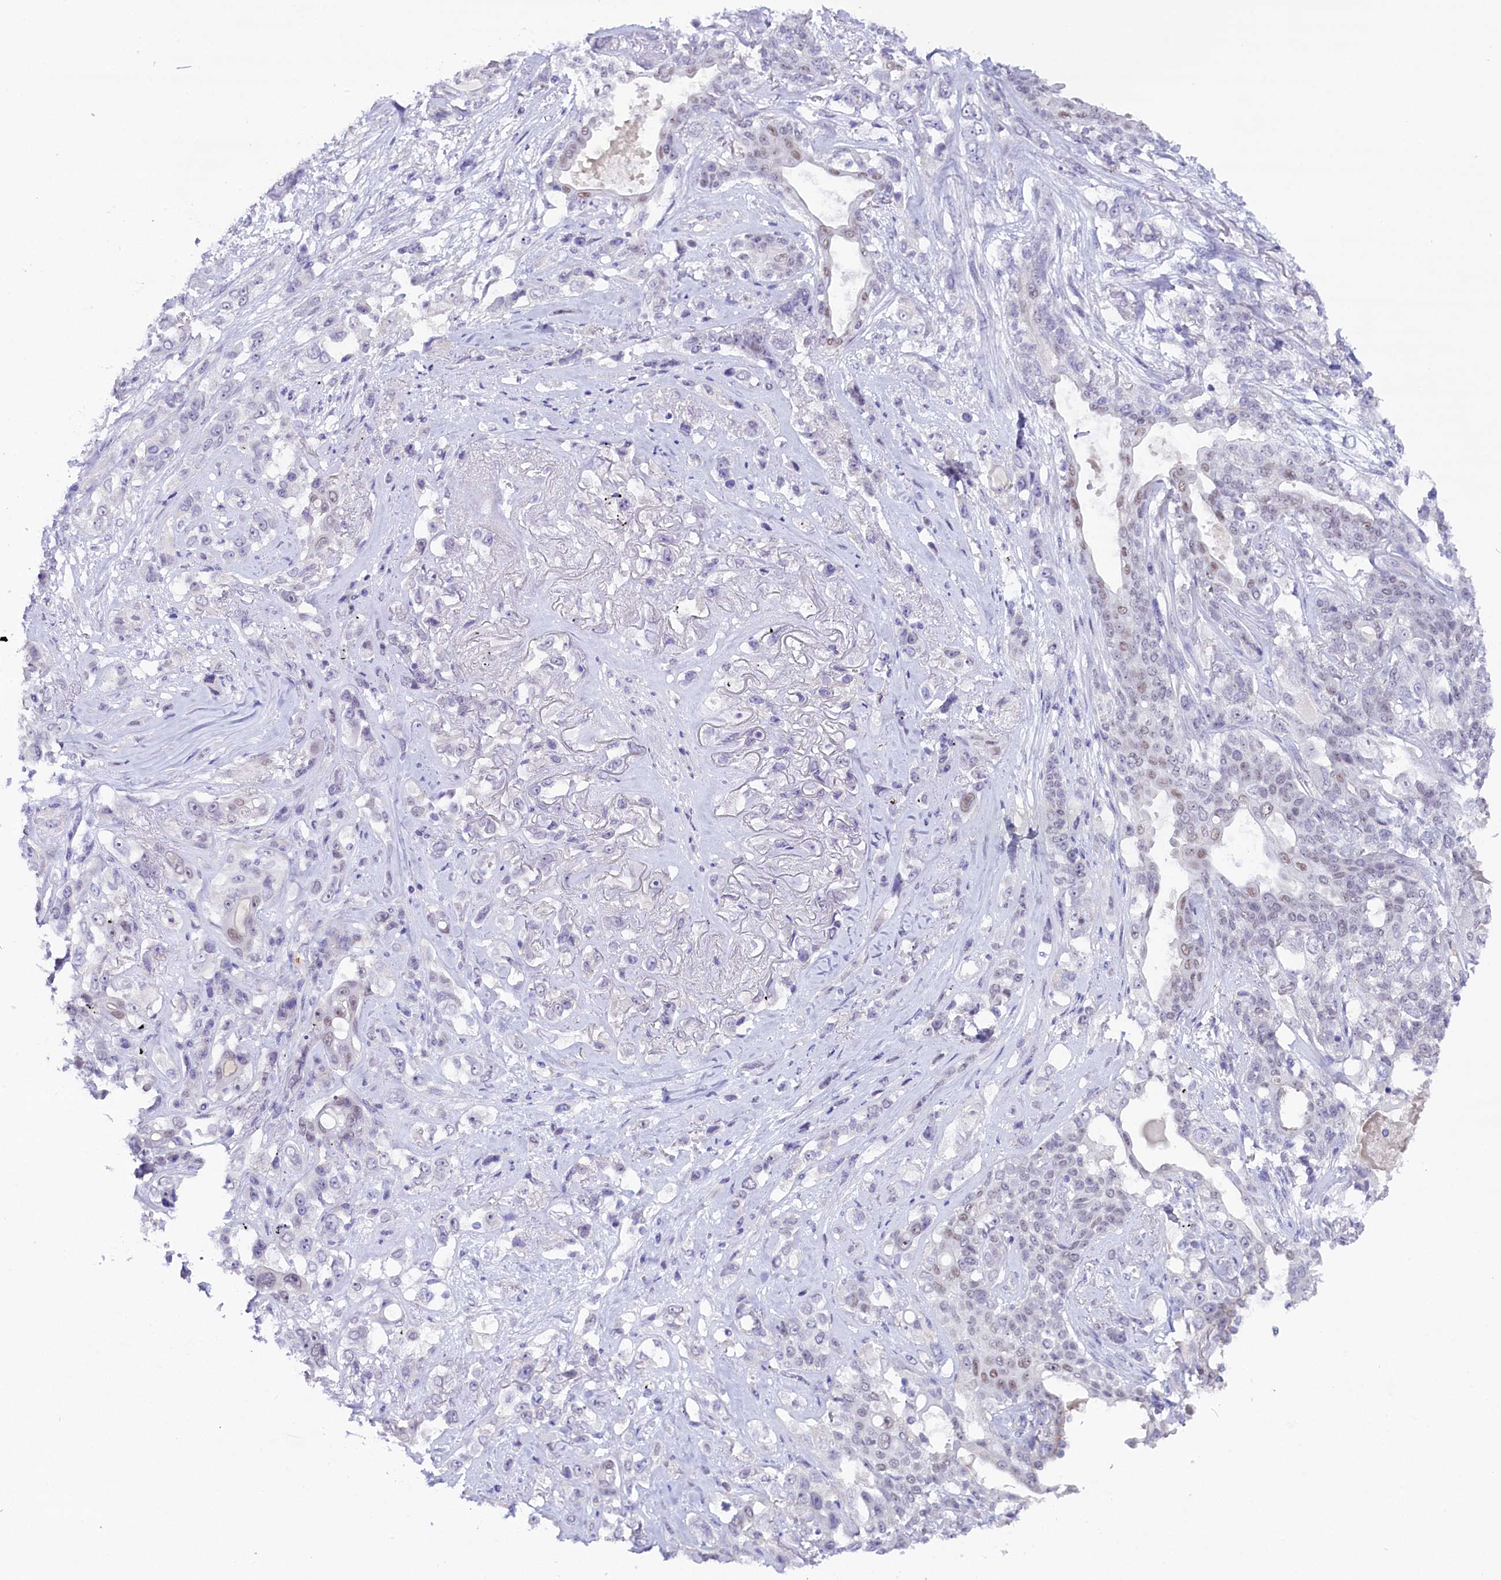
{"staining": {"intensity": "negative", "quantity": "none", "location": "none"}, "tissue": "lung cancer", "cell_type": "Tumor cells", "image_type": "cancer", "snomed": [{"axis": "morphology", "description": "Squamous cell carcinoma, NOS"}, {"axis": "topography", "description": "Lung"}], "caption": "Immunohistochemistry (IHC) photomicrograph of human lung cancer (squamous cell carcinoma) stained for a protein (brown), which reveals no positivity in tumor cells.", "gene": "OSGEP", "patient": {"sex": "female", "age": 70}}